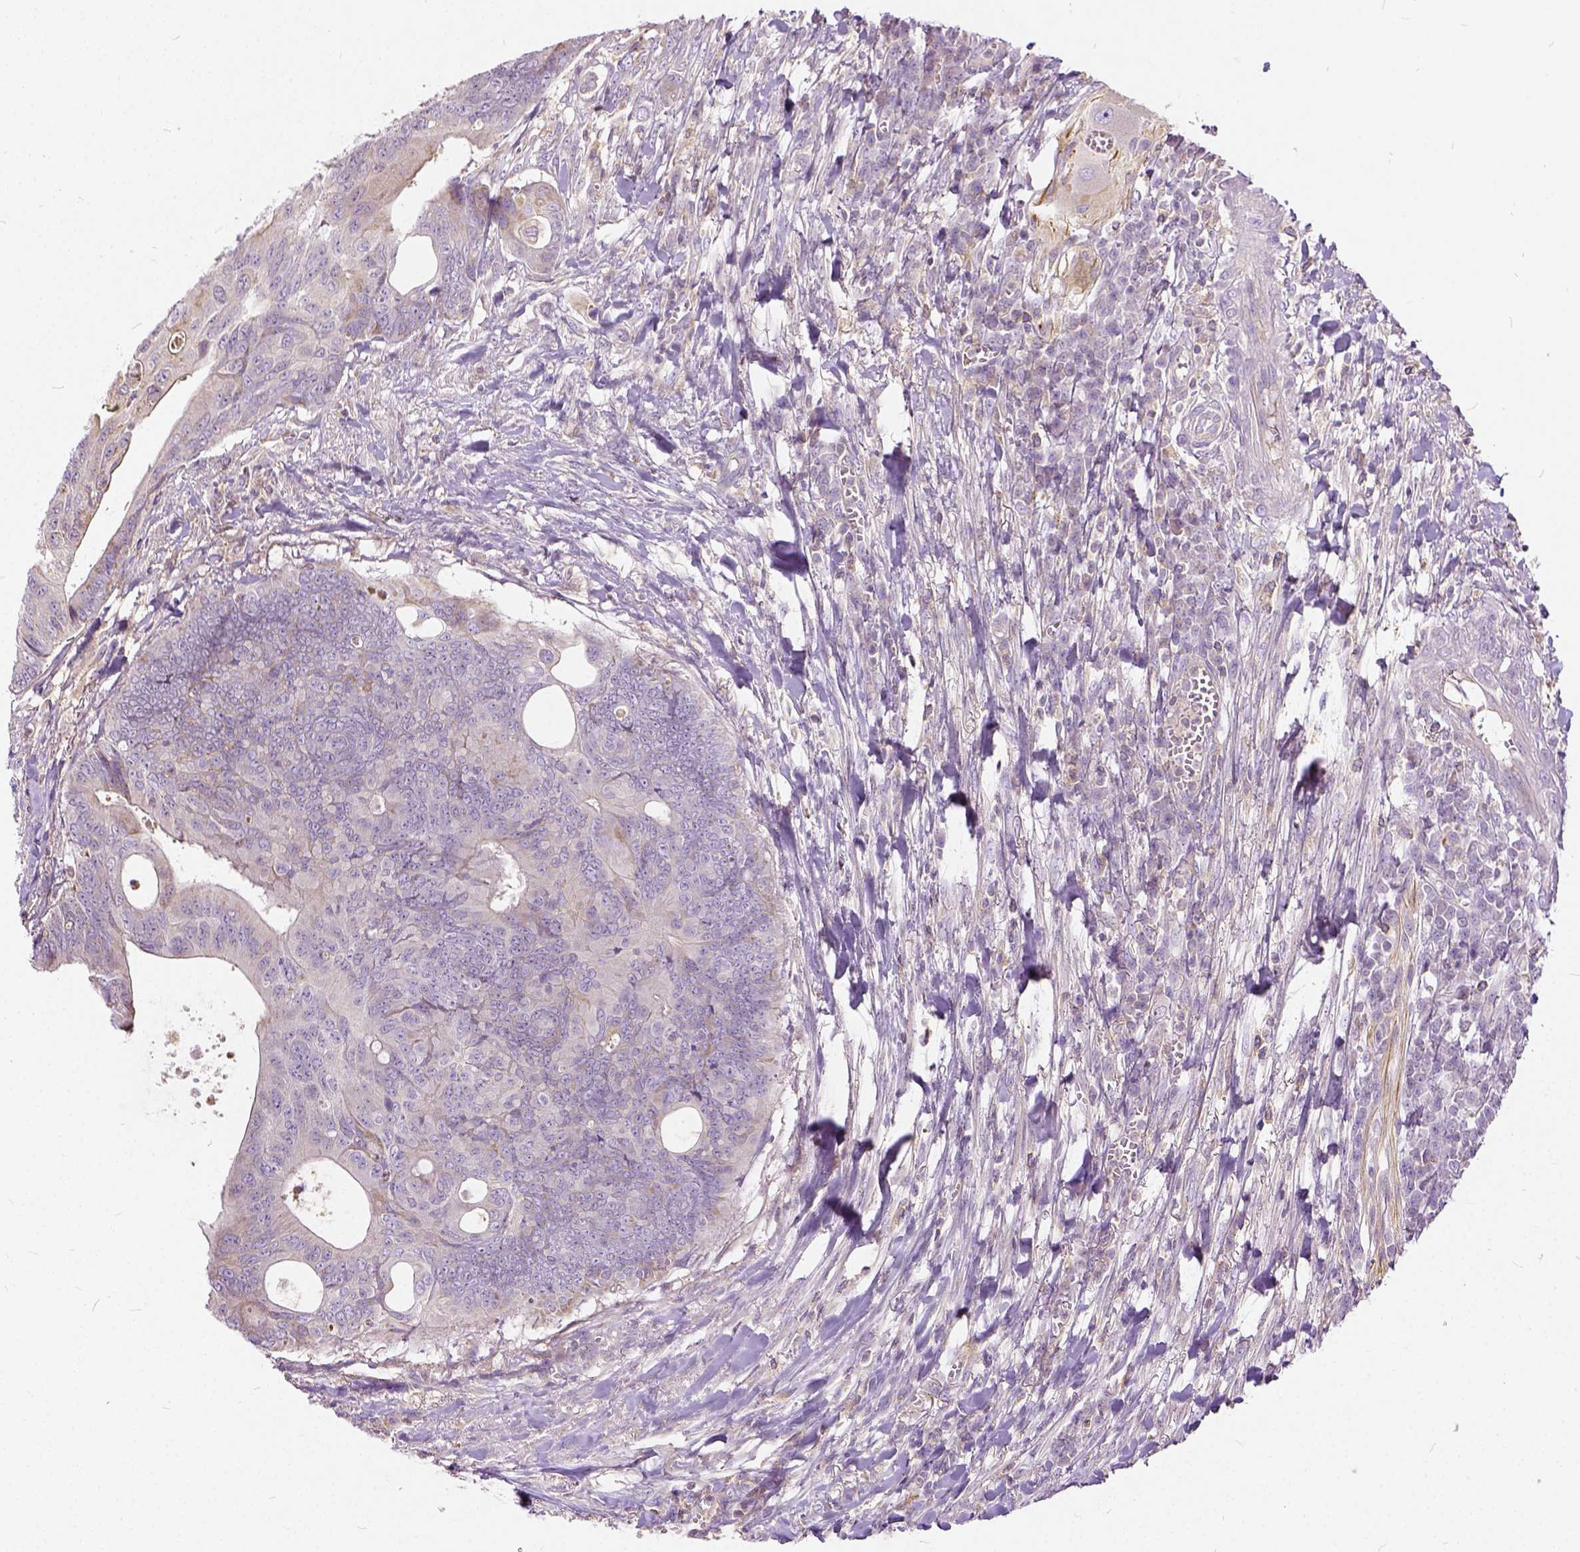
{"staining": {"intensity": "negative", "quantity": "none", "location": "none"}, "tissue": "colorectal cancer", "cell_type": "Tumor cells", "image_type": "cancer", "snomed": [{"axis": "morphology", "description": "Adenocarcinoma, NOS"}, {"axis": "topography", "description": "Colon"}], "caption": "This is an immunohistochemistry (IHC) histopathology image of colorectal cancer (adenocarcinoma). There is no positivity in tumor cells.", "gene": "CADM4", "patient": {"sex": "male", "age": 65}}